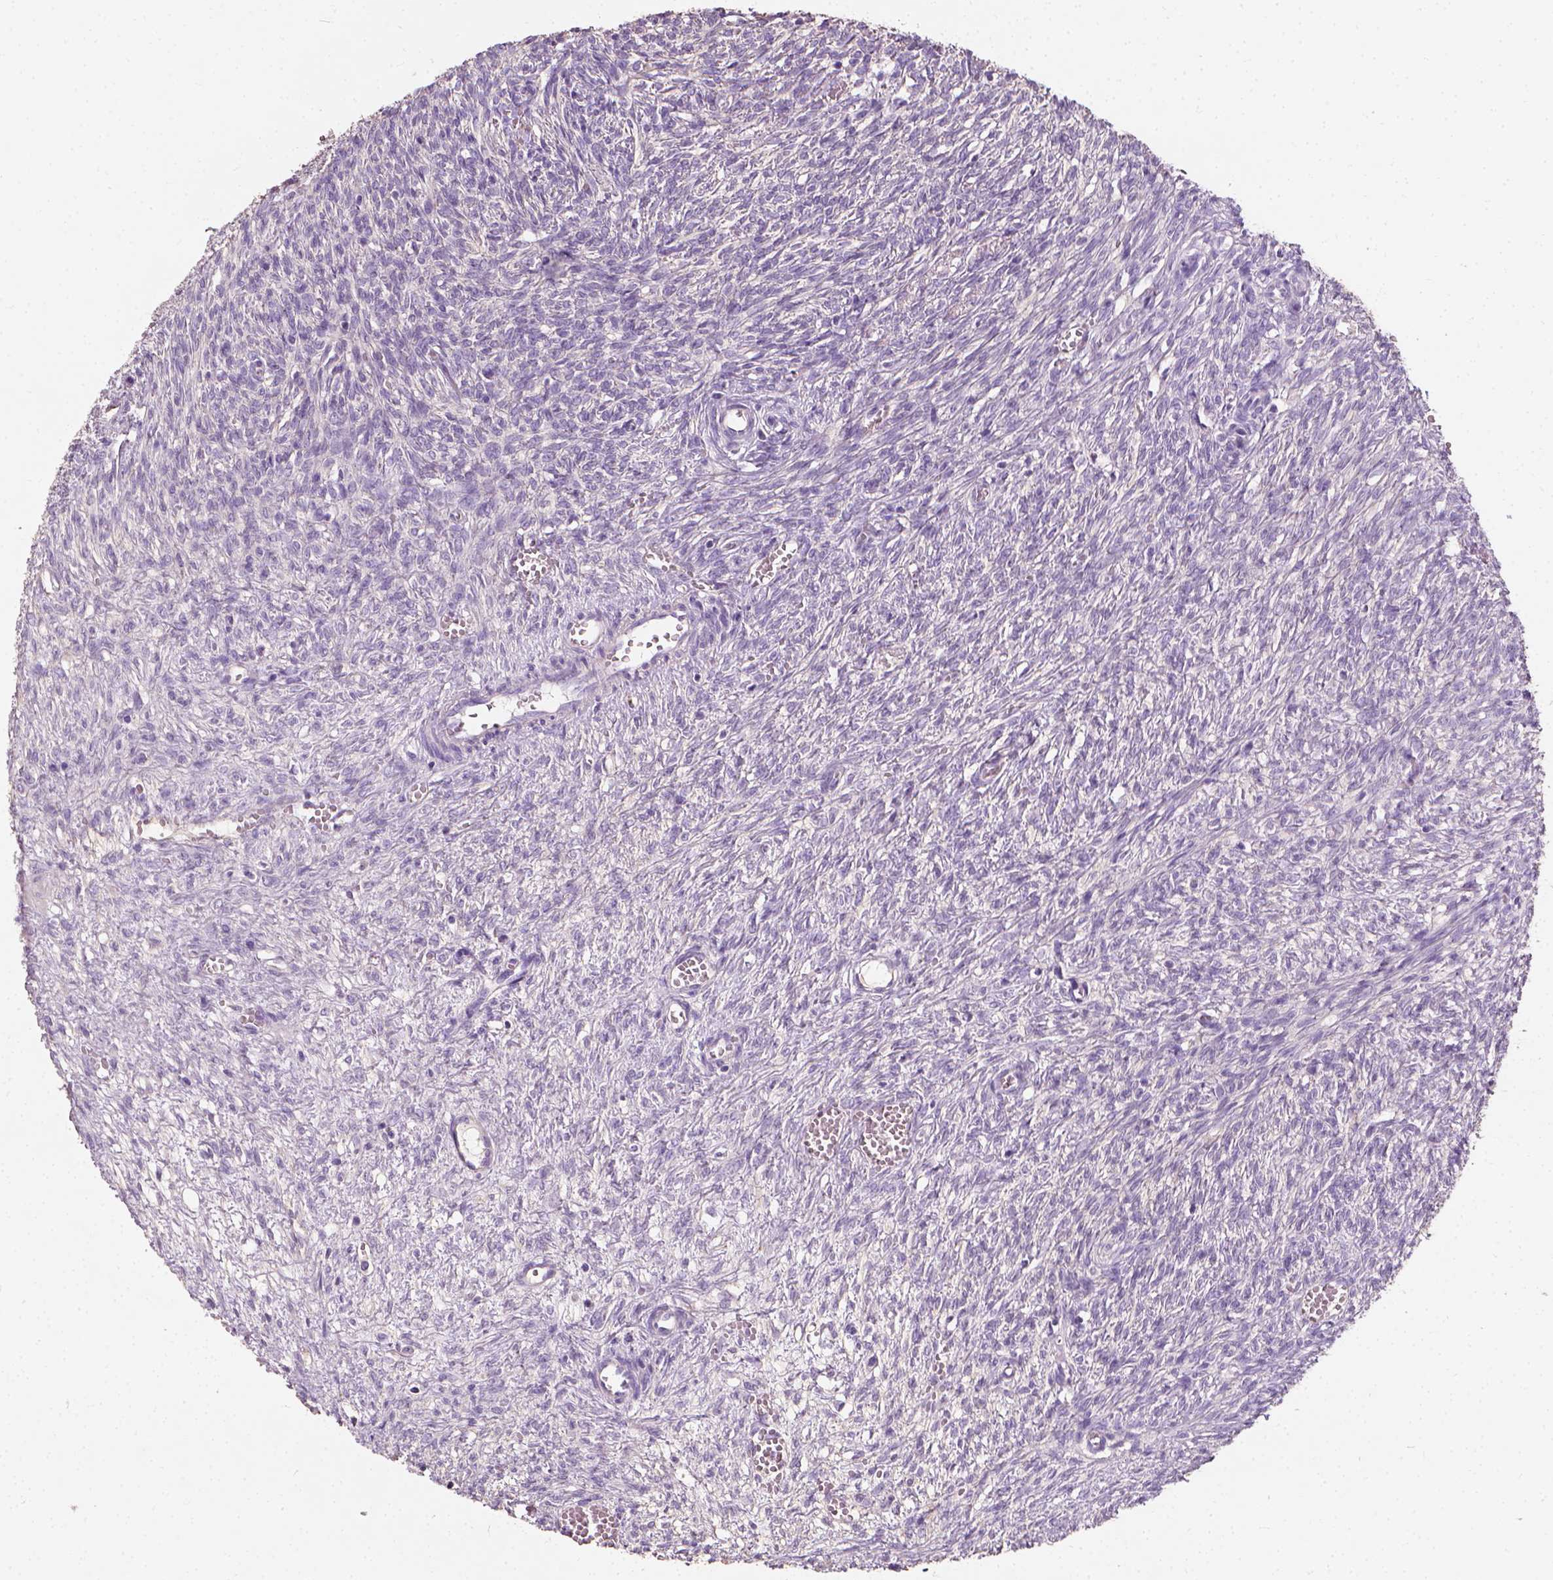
{"staining": {"intensity": "moderate", "quantity": "<25%", "location": "cytoplasmic/membranous"}, "tissue": "ovary", "cell_type": "Ovarian stroma cells", "image_type": "normal", "snomed": [{"axis": "morphology", "description": "Normal tissue, NOS"}, {"axis": "topography", "description": "Ovary"}], "caption": "Protein expression analysis of unremarkable ovary exhibits moderate cytoplasmic/membranous expression in about <25% of ovarian stroma cells.", "gene": "DHCR24", "patient": {"sex": "female", "age": 46}}